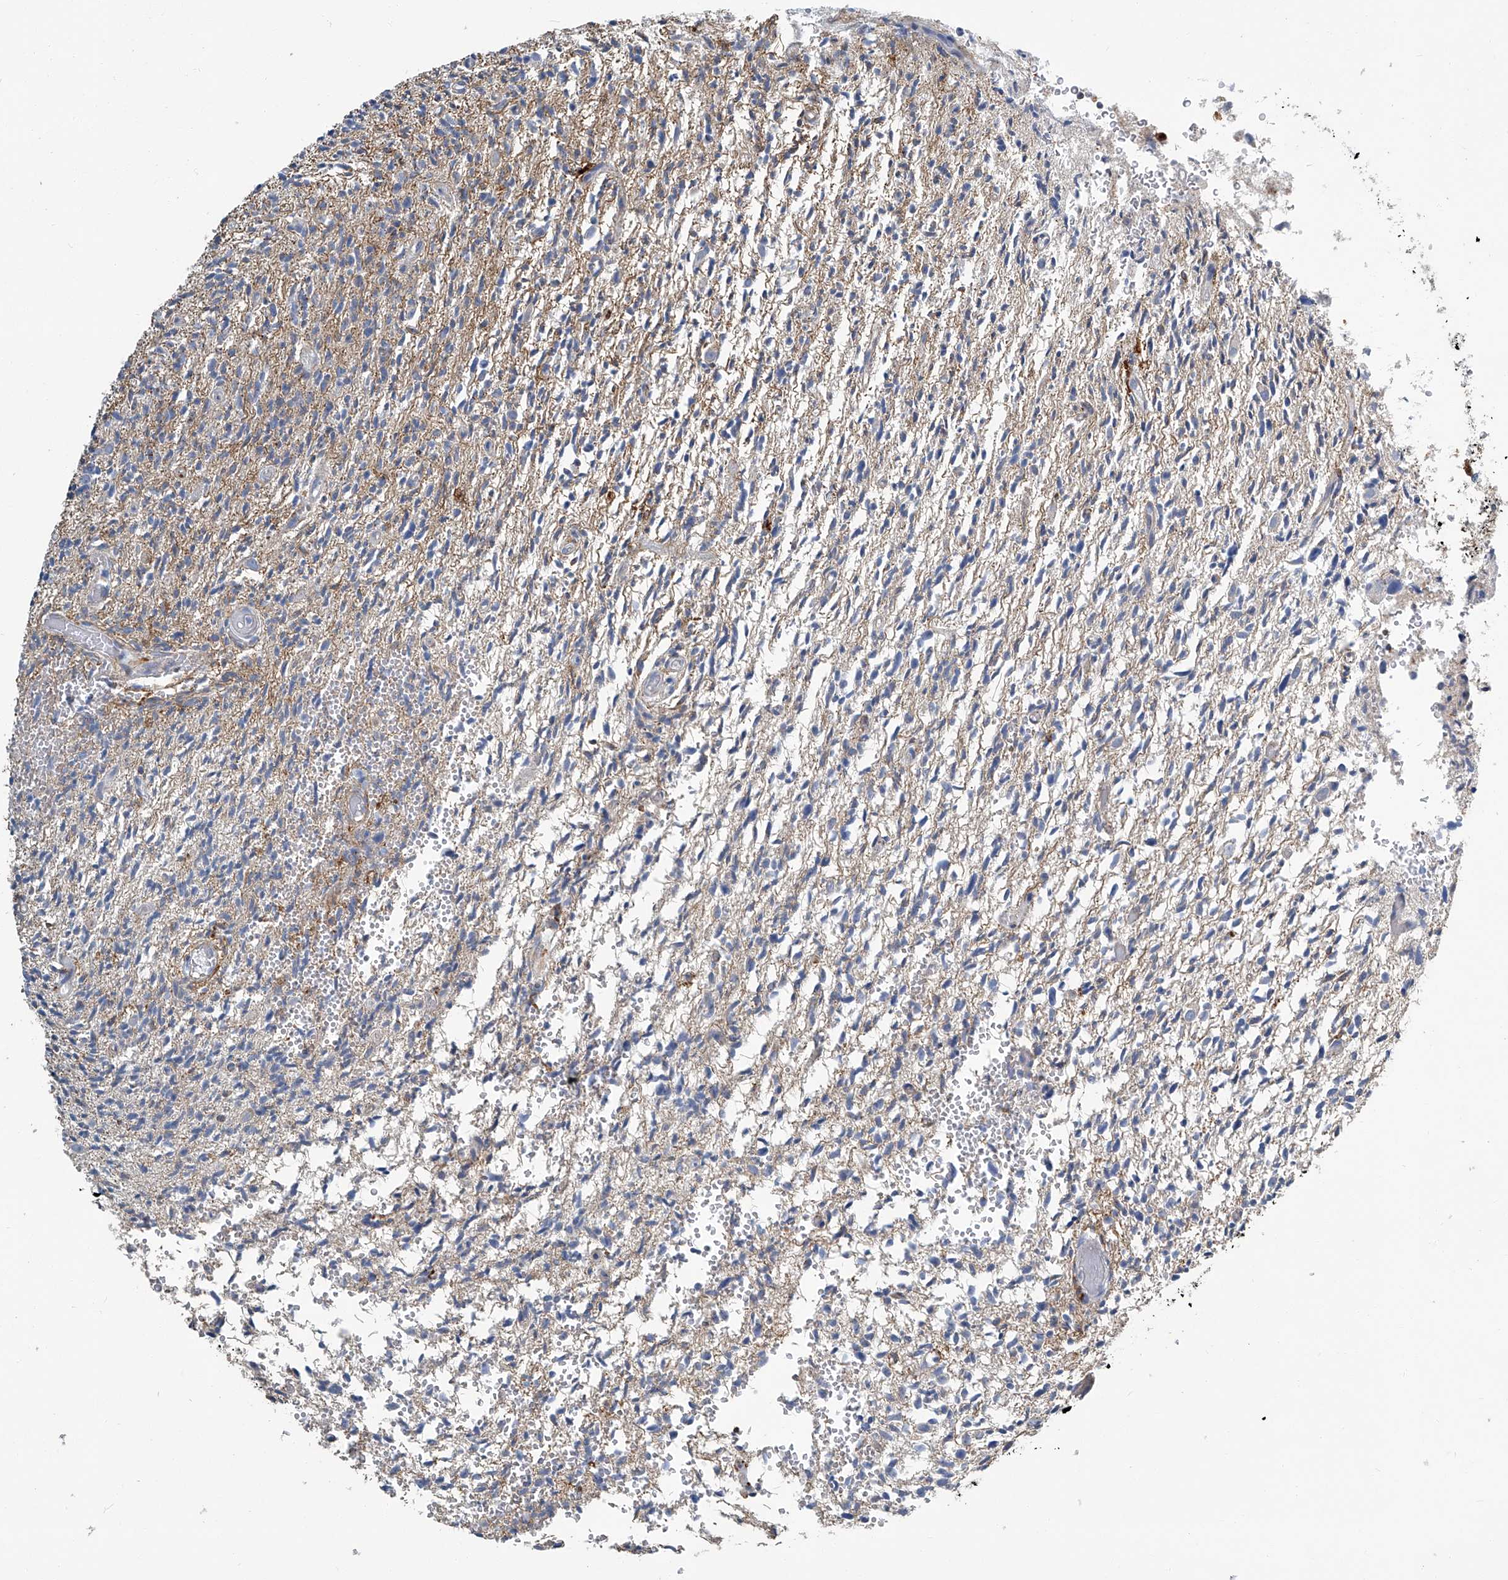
{"staining": {"intensity": "moderate", "quantity": "<25%", "location": "cytoplasmic/membranous"}, "tissue": "glioma", "cell_type": "Tumor cells", "image_type": "cancer", "snomed": [{"axis": "morphology", "description": "Glioma, malignant, High grade"}, {"axis": "topography", "description": "Brain"}], "caption": "Immunohistochemistry (IHC) (DAB (3,3'-diaminobenzidine)) staining of human glioma shows moderate cytoplasmic/membranous protein staining in approximately <25% of tumor cells. (DAB = brown stain, brightfield microscopy at high magnification).", "gene": "FAM167A", "patient": {"sex": "female", "age": 57}}